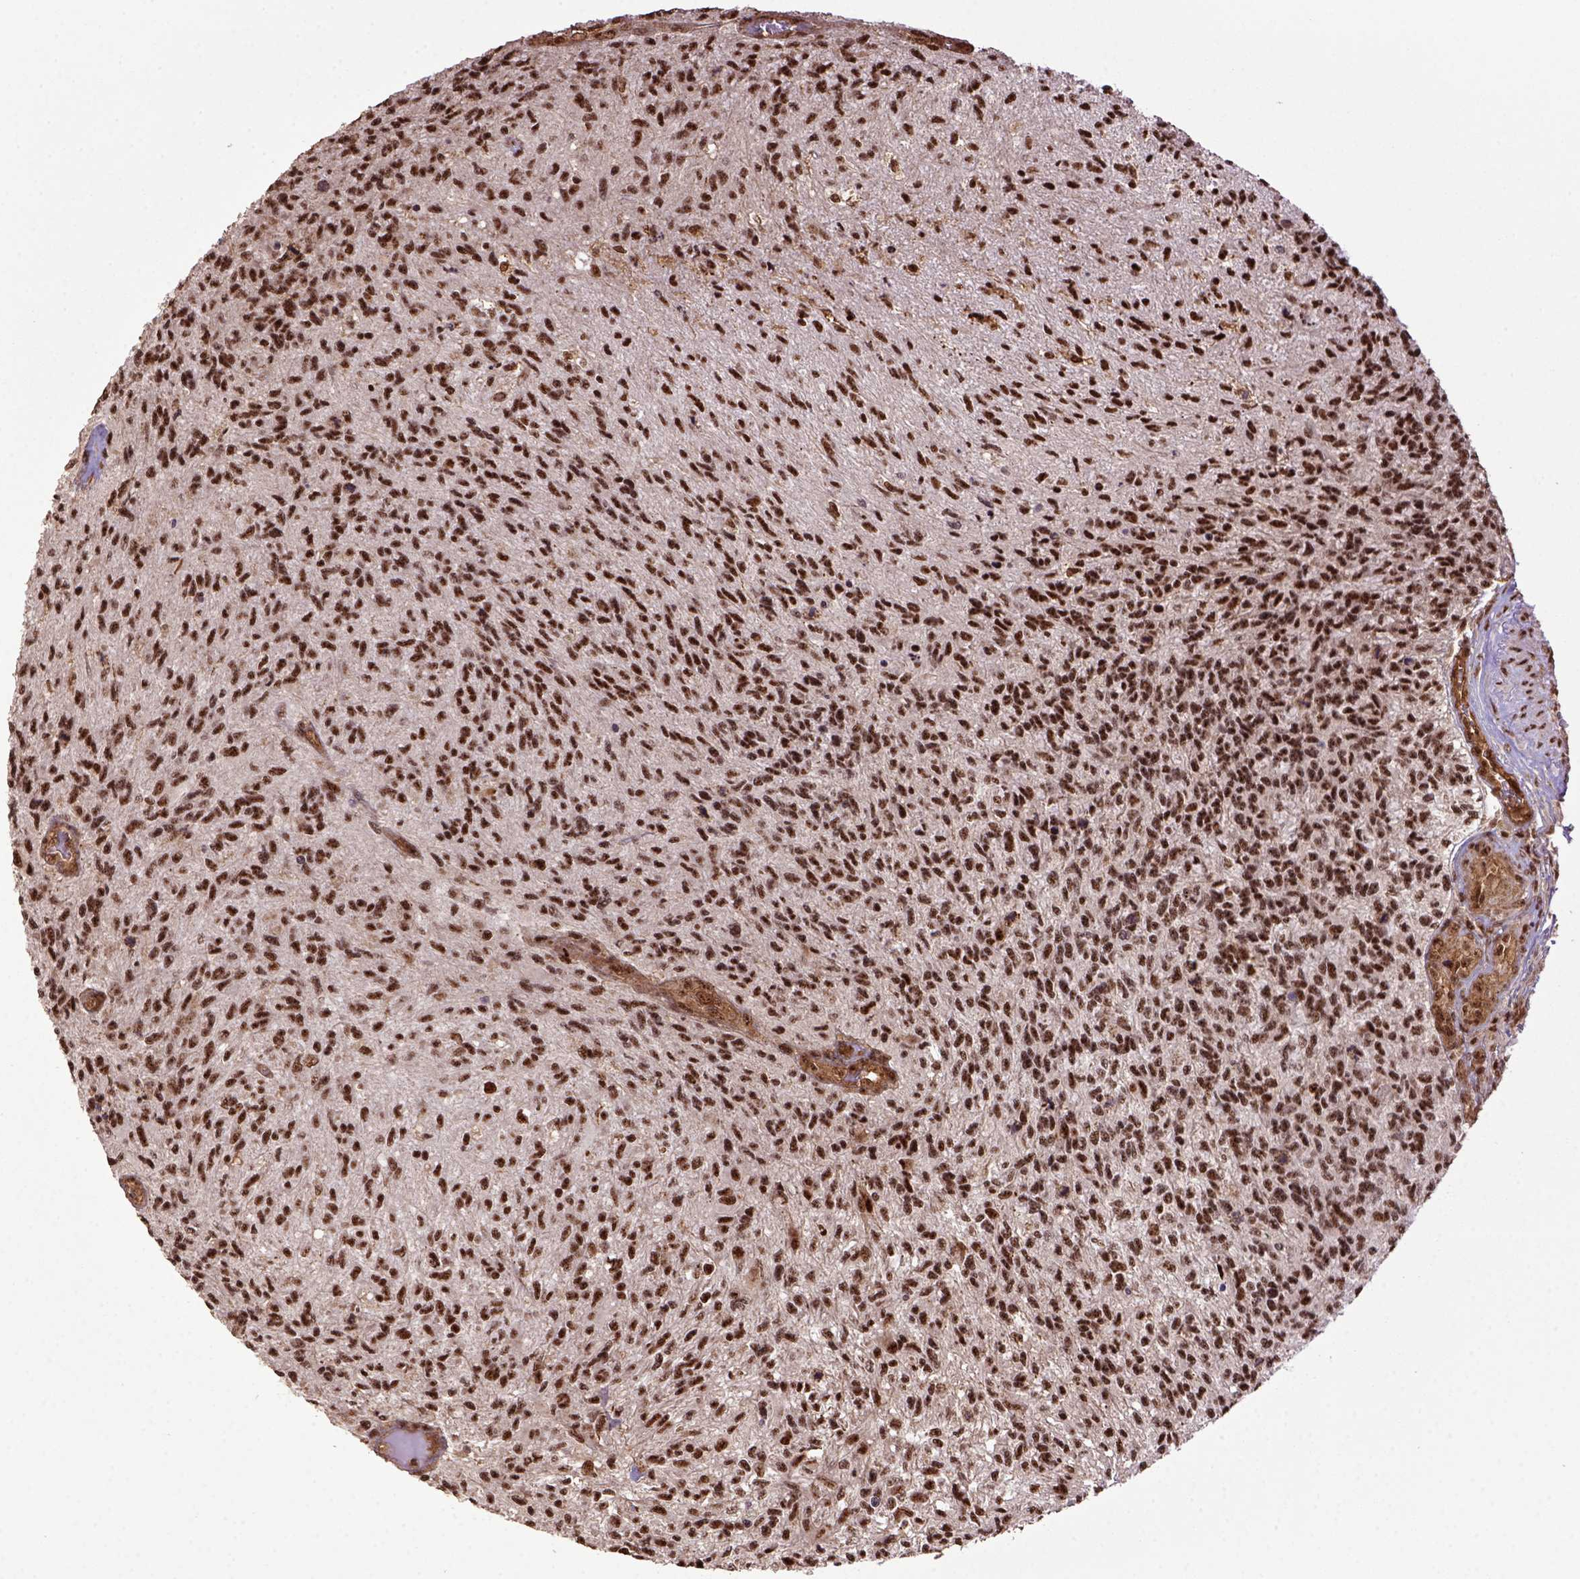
{"staining": {"intensity": "strong", "quantity": ">75%", "location": "nuclear"}, "tissue": "glioma", "cell_type": "Tumor cells", "image_type": "cancer", "snomed": [{"axis": "morphology", "description": "Glioma, malignant, High grade"}, {"axis": "topography", "description": "Brain"}], "caption": "Glioma stained with a brown dye displays strong nuclear positive staining in about >75% of tumor cells.", "gene": "PPIG", "patient": {"sex": "male", "age": 56}}